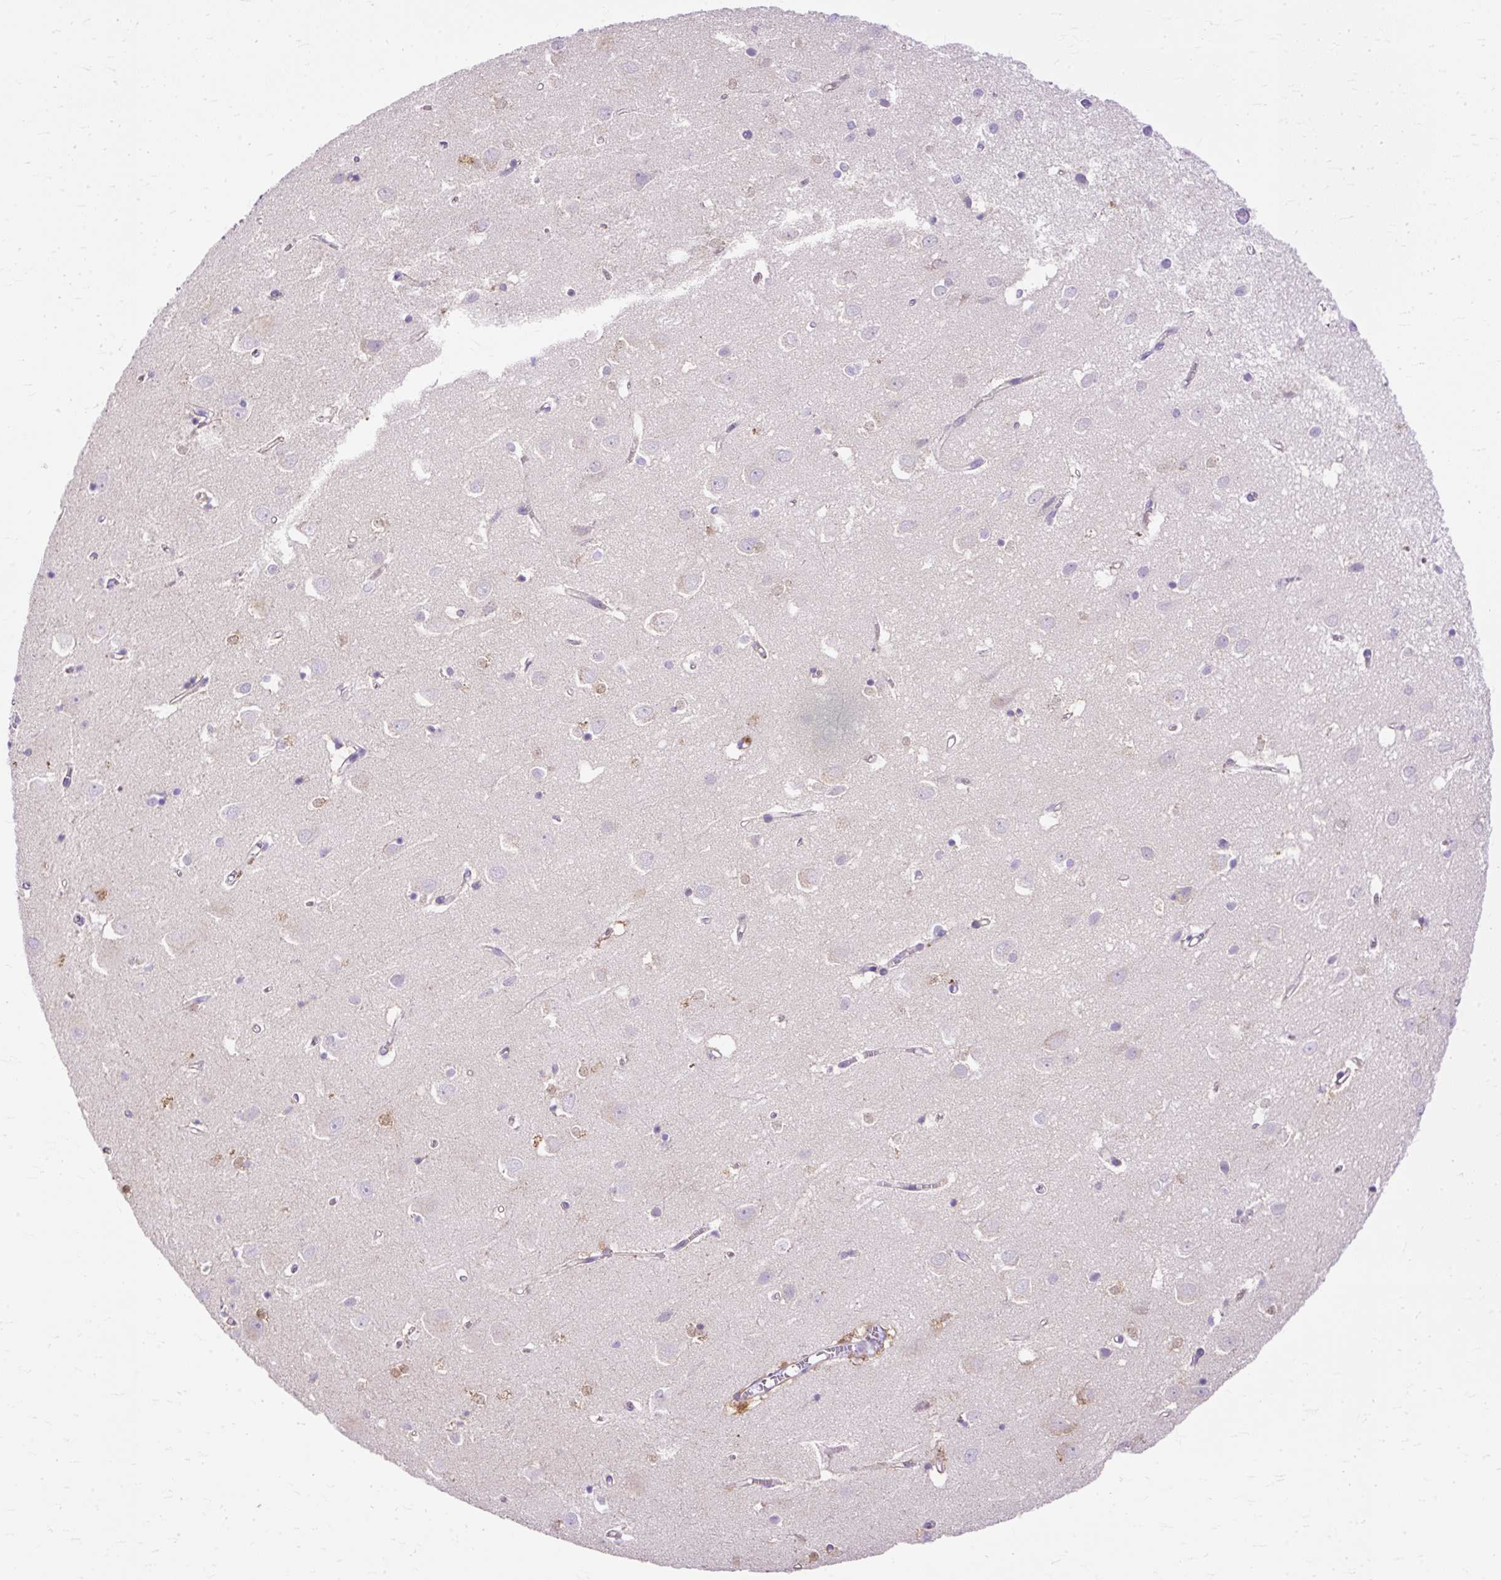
{"staining": {"intensity": "negative", "quantity": "none", "location": "none"}, "tissue": "cerebral cortex", "cell_type": "Endothelial cells", "image_type": "normal", "snomed": [{"axis": "morphology", "description": "Normal tissue, NOS"}, {"axis": "topography", "description": "Cerebral cortex"}], "caption": "Immunohistochemistry (IHC) of normal human cerebral cortex displays no positivity in endothelial cells.", "gene": "MYO6", "patient": {"sex": "male", "age": 70}}